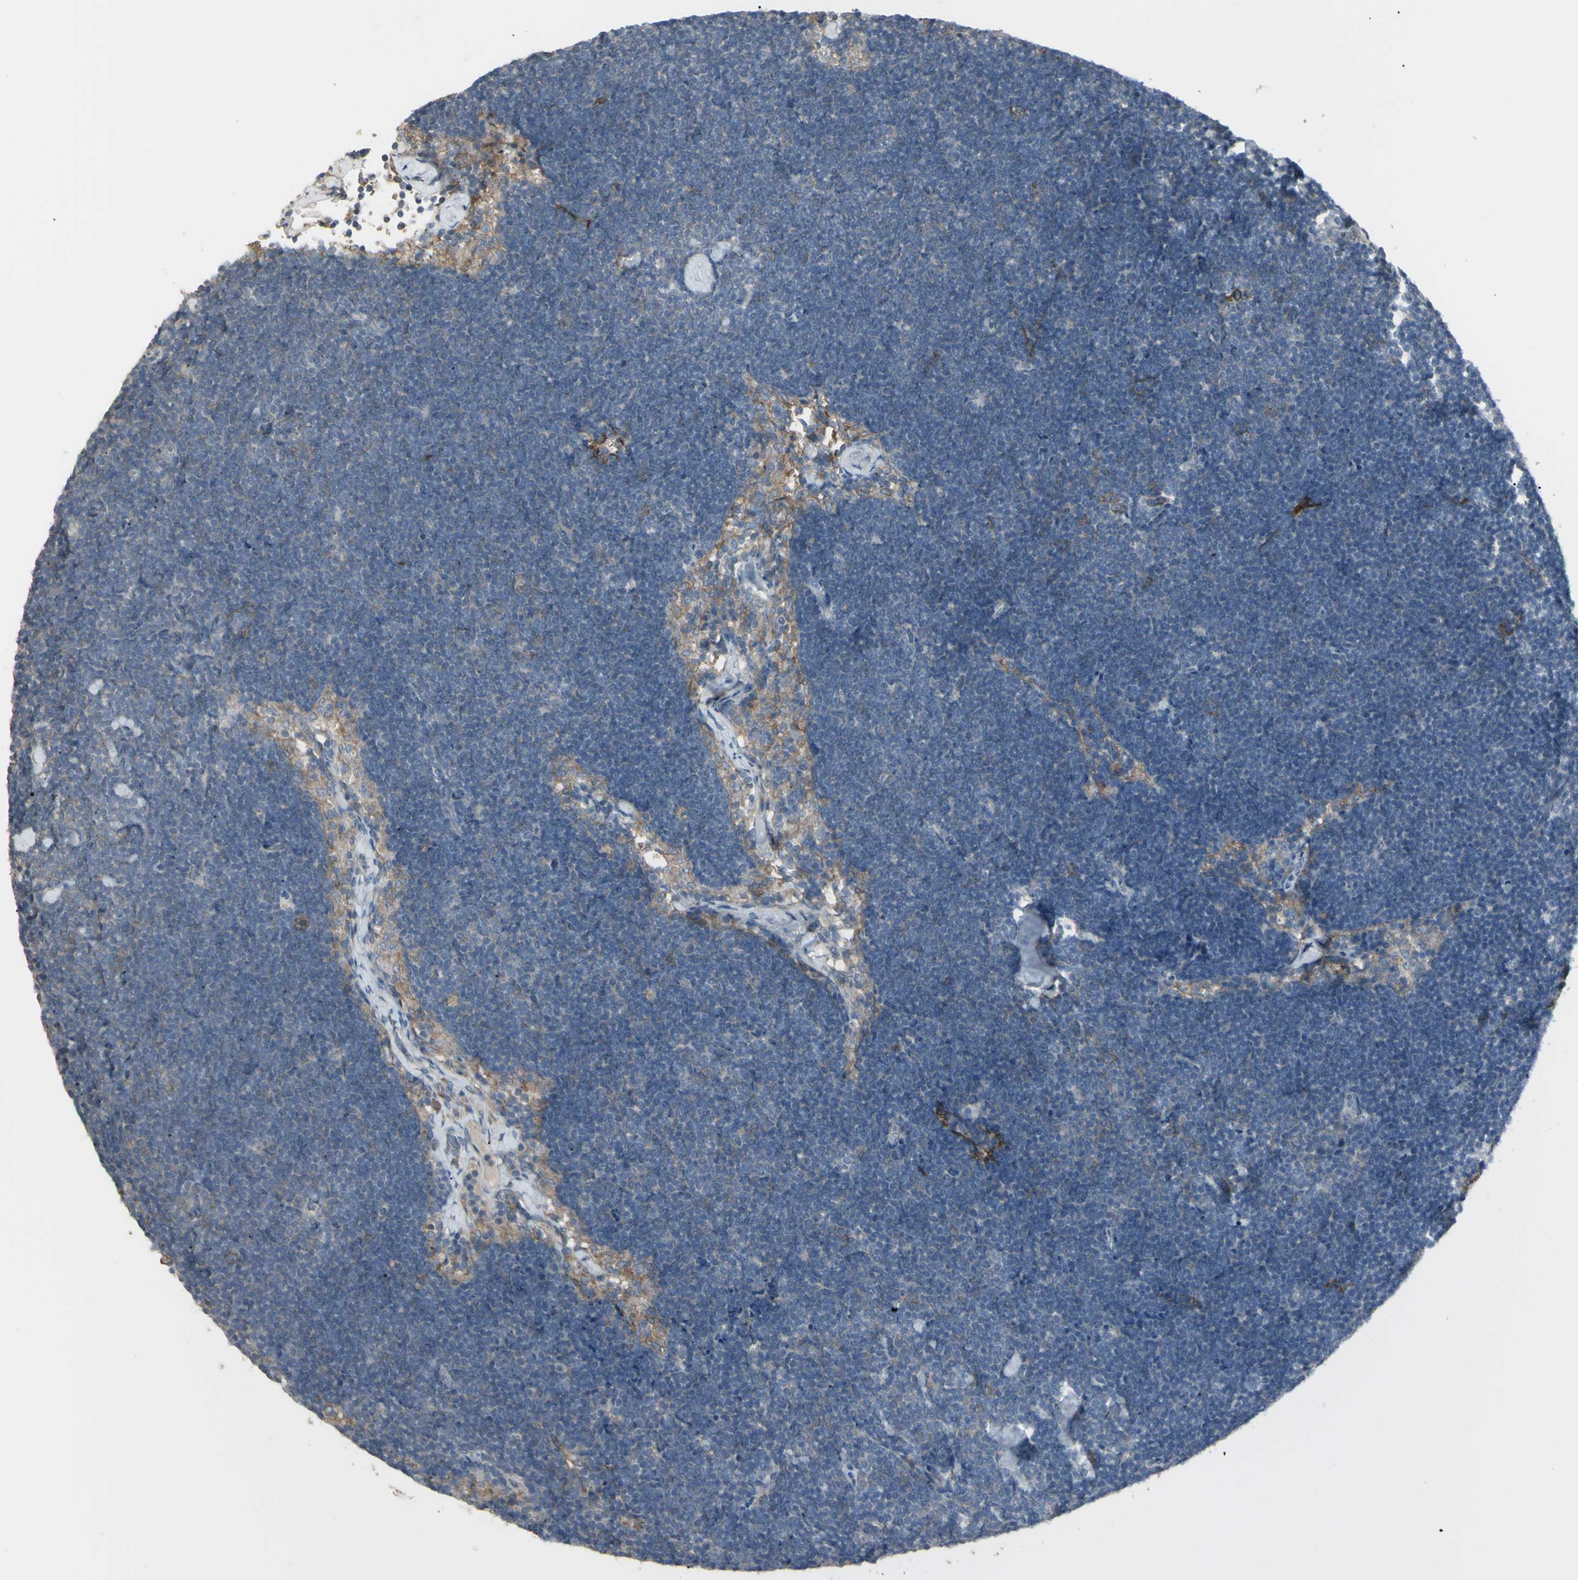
{"staining": {"intensity": "strong", "quantity": "<25%", "location": "cytoplasmic/membranous"}, "tissue": "lymph node", "cell_type": "Germinal center cells", "image_type": "normal", "snomed": [{"axis": "morphology", "description": "Normal tissue, NOS"}, {"axis": "topography", "description": "Lymph node"}], "caption": "The immunohistochemical stain highlights strong cytoplasmic/membranous positivity in germinal center cells of benign lymph node.", "gene": "CD276", "patient": {"sex": "male", "age": 63}}